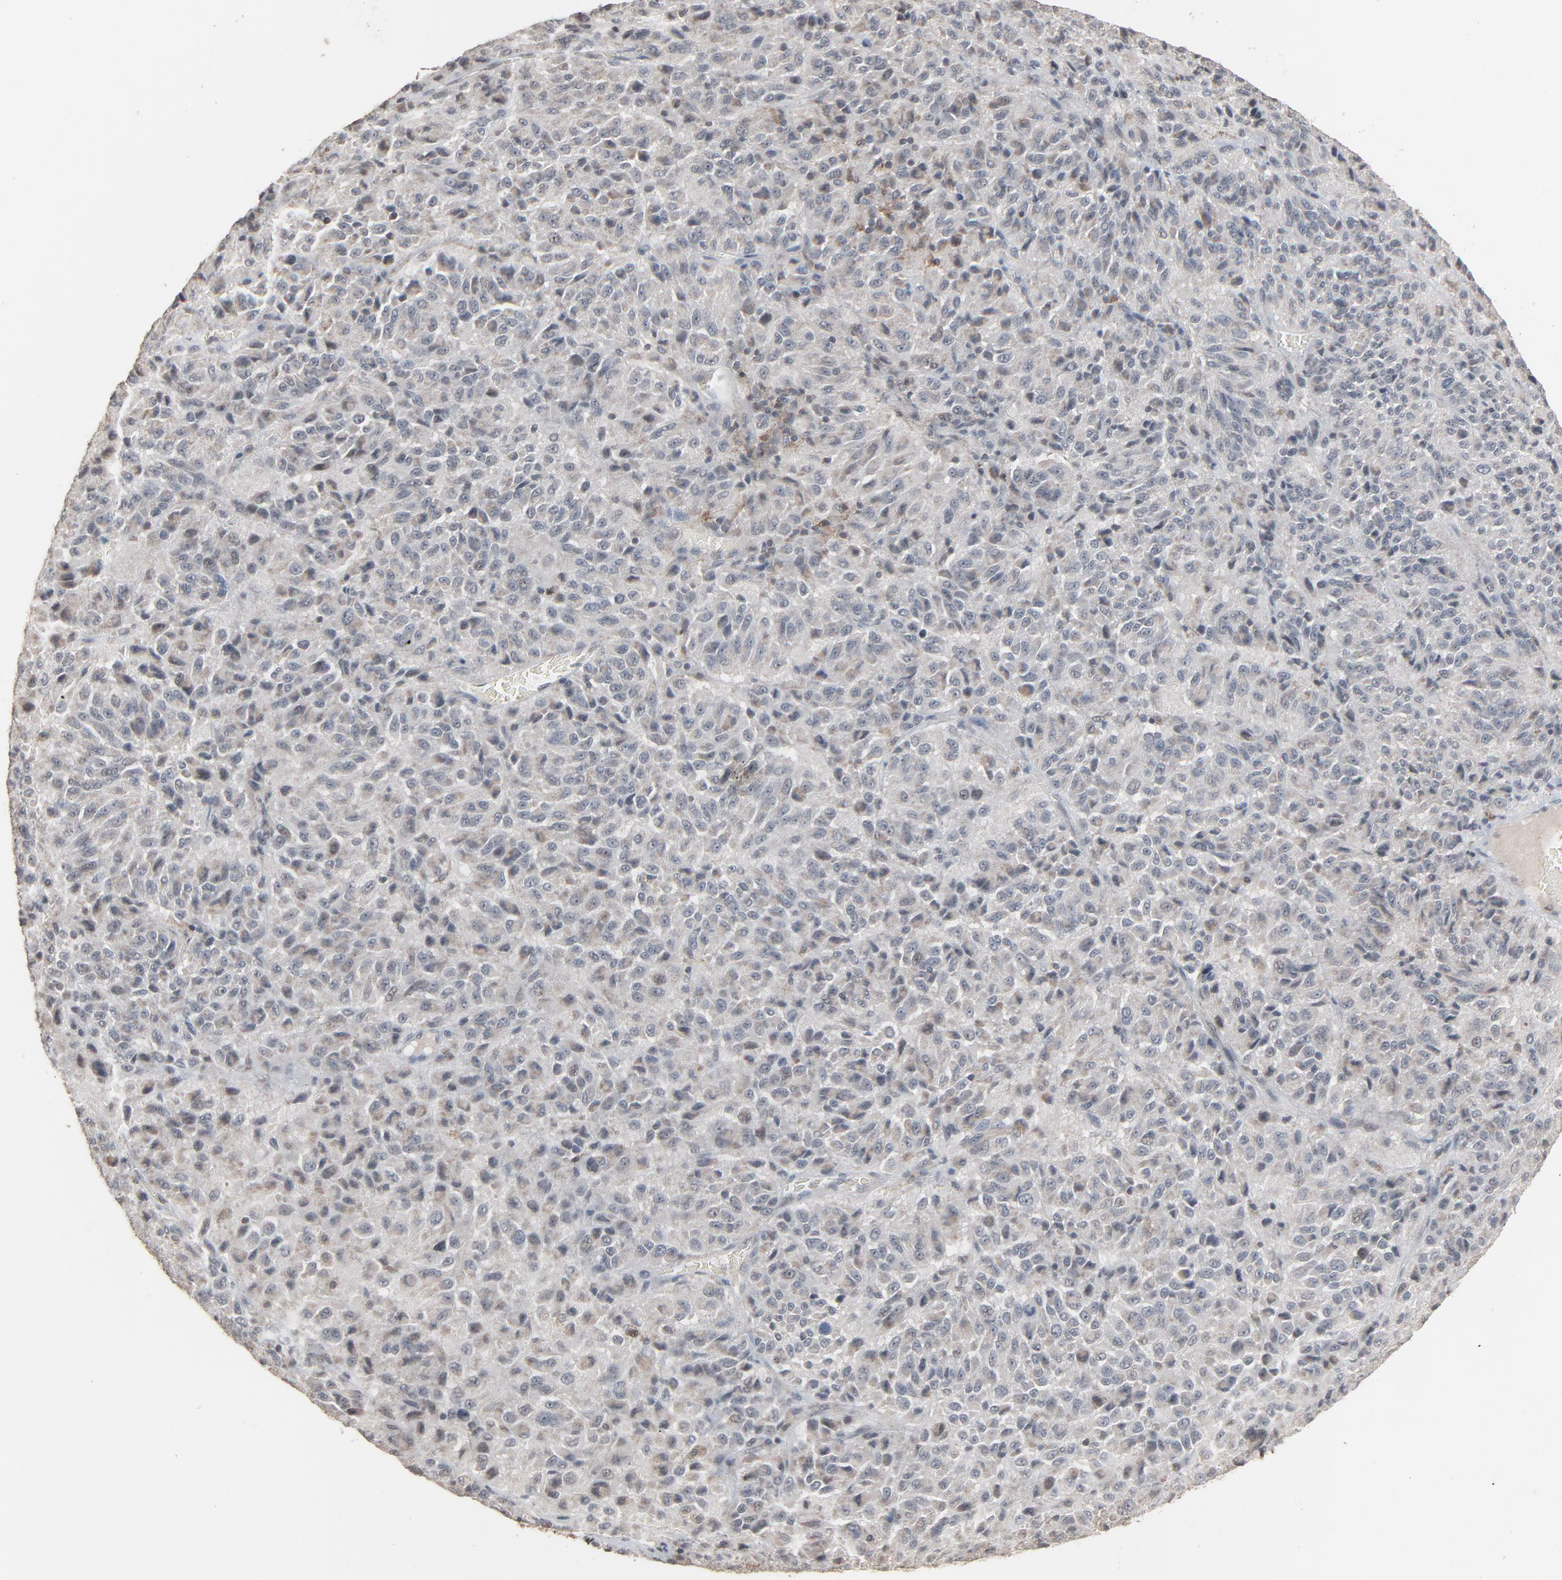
{"staining": {"intensity": "weak", "quantity": "<25%", "location": "cytoplasmic/membranous"}, "tissue": "melanoma", "cell_type": "Tumor cells", "image_type": "cancer", "snomed": [{"axis": "morphology", "description": "Malignant melanoma, Metastatic site"}, {"axis": "topography", "description": "Lung"}], "caption": "A photomicrograph of human malignant melanoma (metastatic site) is negative for staining in tumor cells.", "gene": "DOCK8", "patient": {"sex": "male", "age": 64}}